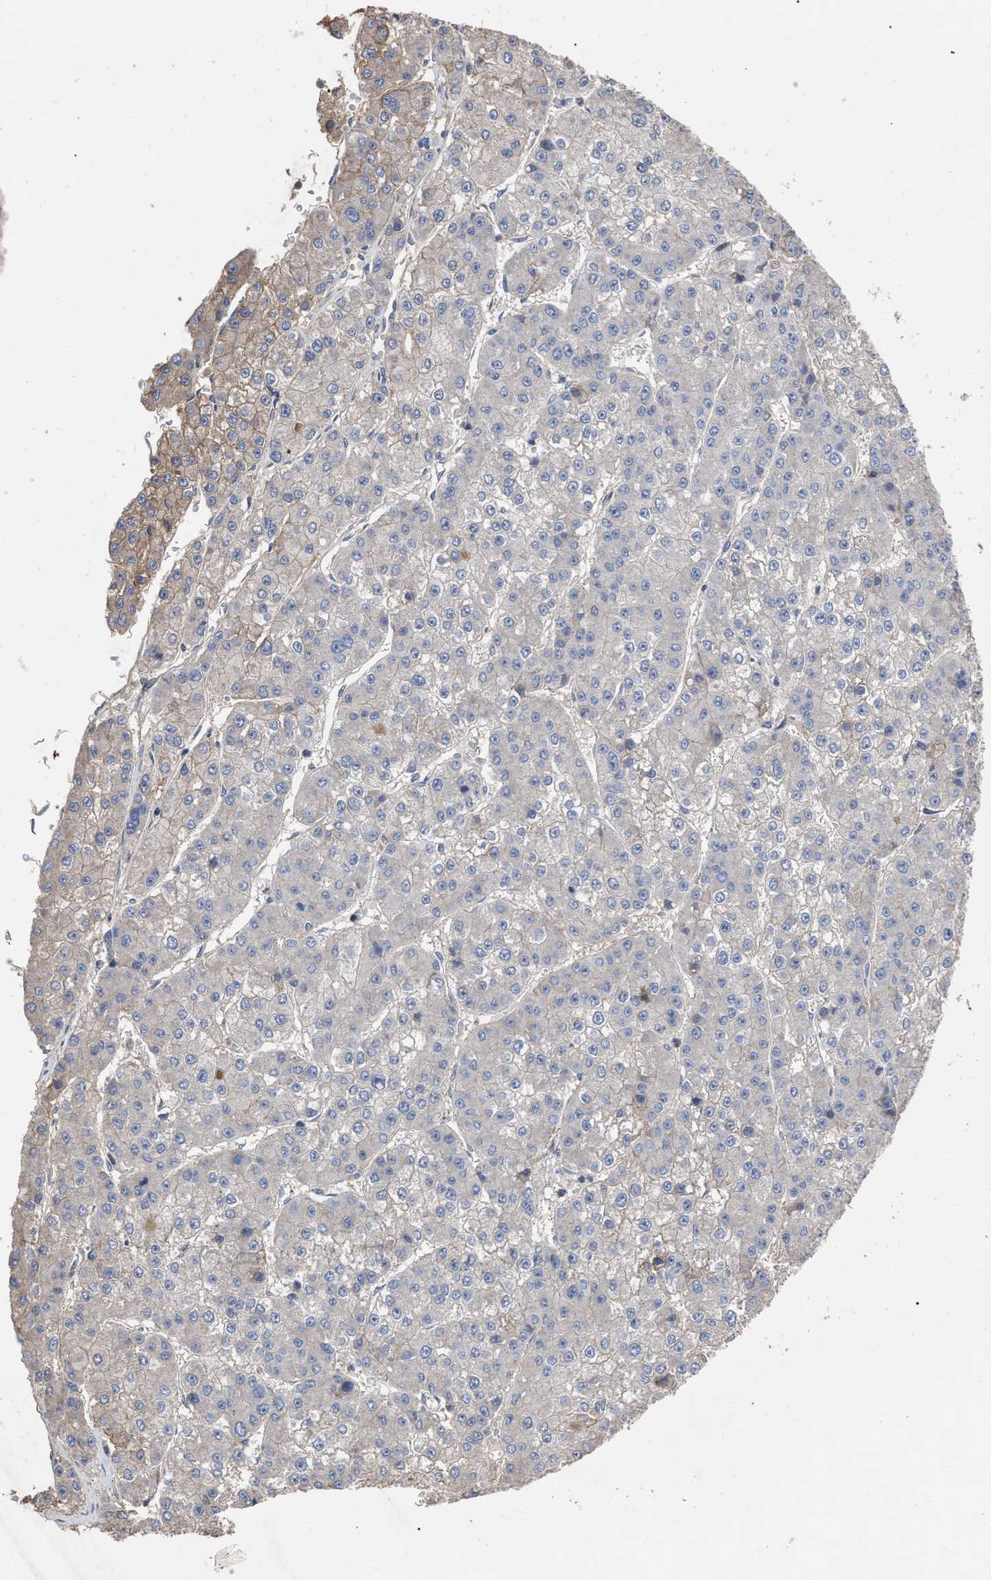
{"staining": {"intensity": "weak", "quantity": "<25%", "location": "cytoplasmic/membranous"}, "tissue": "liver cancer", "cell_type": "Tumor cells", "image_type": "cancer", "snomed": [{"axis": "morphology", "description": "Carcinoma, Hepatocellular, NOS"}, {"axis": "topography", "description": "Liver"}], "caption": "An immunohistochemistry photomicrograph of liver cancer is shown. There is no staining in tumor cells of liver cancer.", "gene": "BTN2A1", "patient": {"sex": "female", "age": 73}}